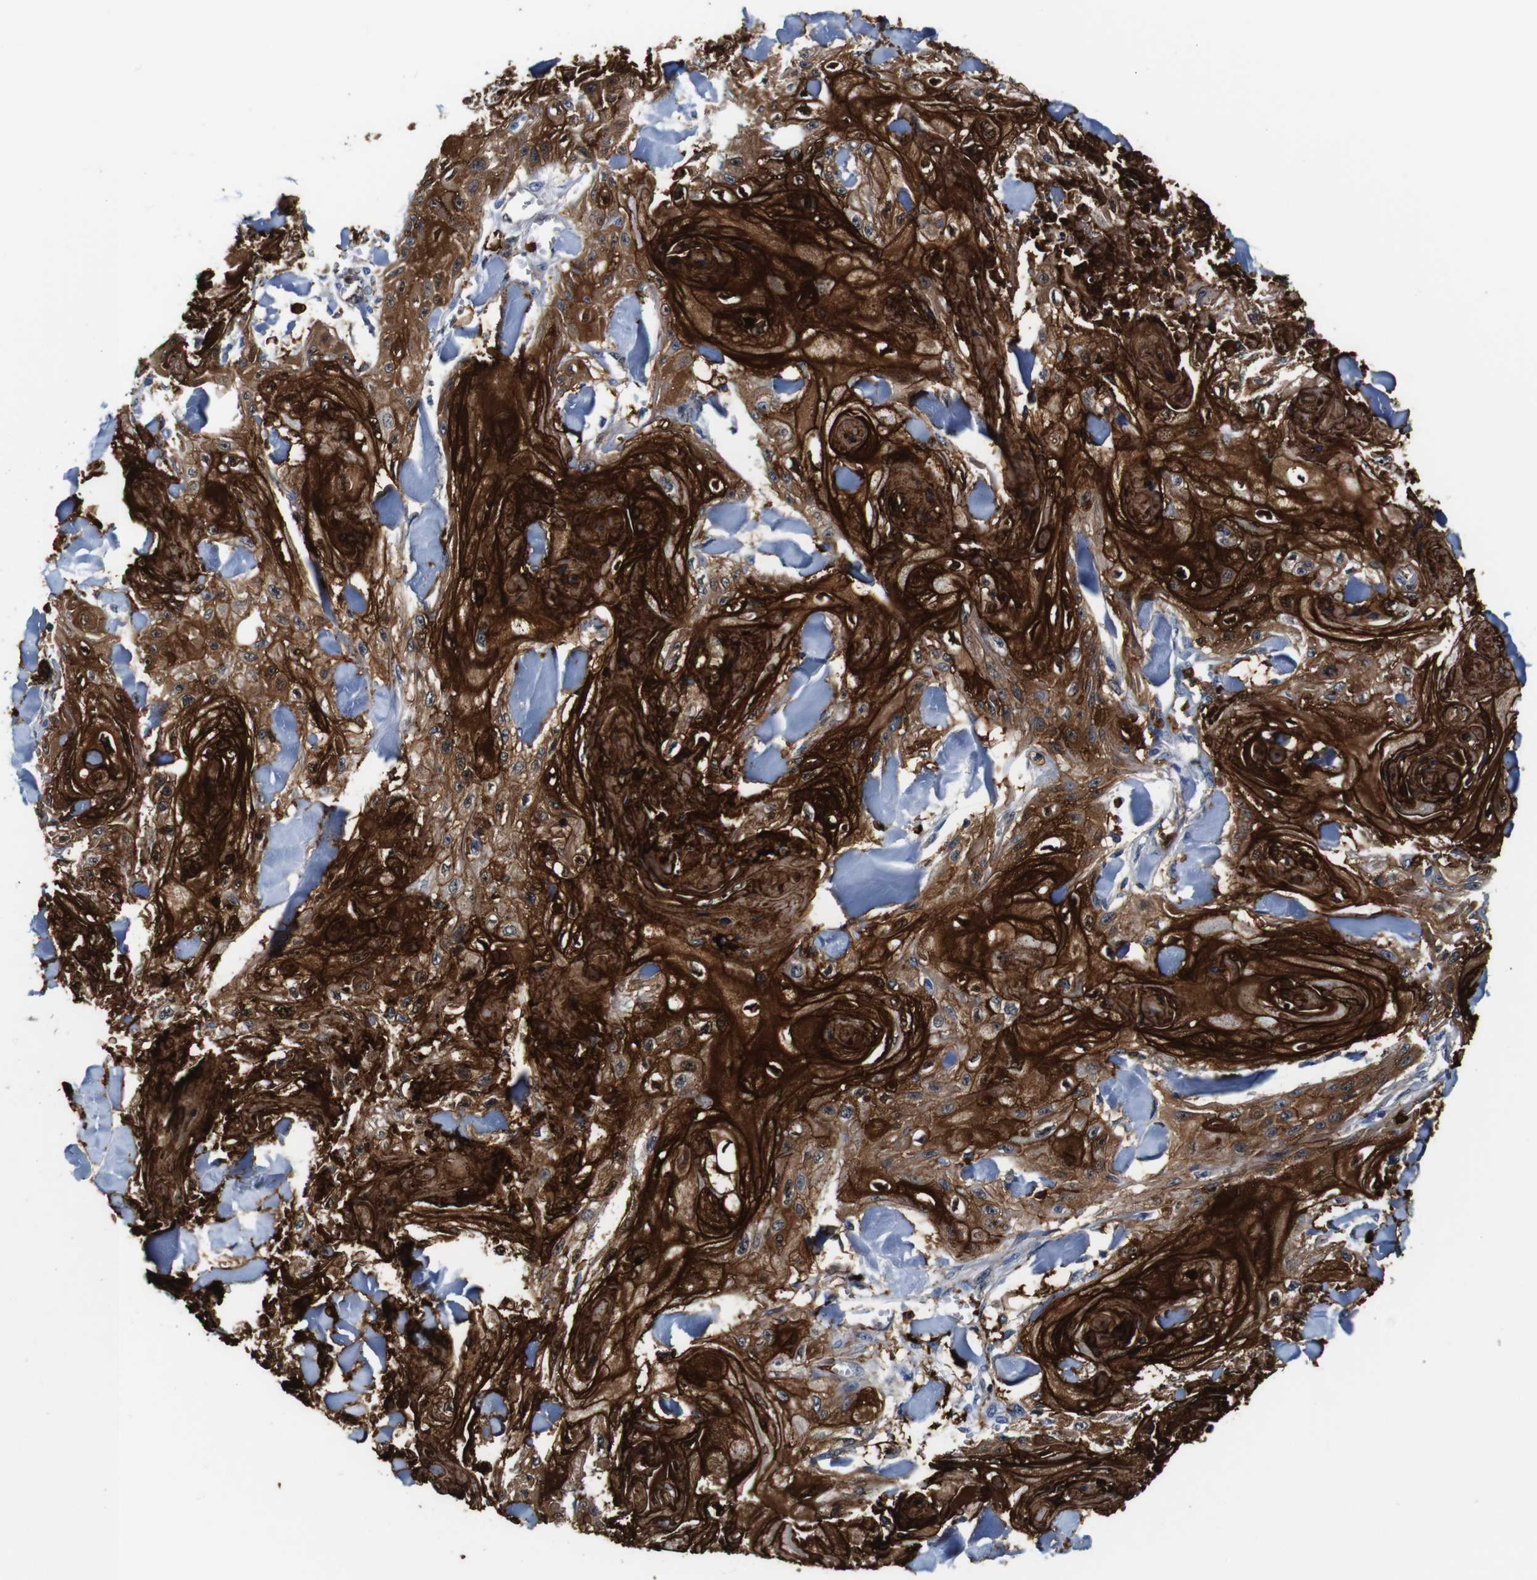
{"staining": {"intensity": "strong", "quantity": ">75%", "location": "cytoplasmic/membranous,nuclear"}, "tissue": "skin cancer", "cell_type": "Tumor cells", "image_type": "cancer", "snomed": [{"axis": "morphology", "description": "Squamous cell carcinoma, NOS"}, {"axis": "topography", "description": "Skin"}], "caption": "Immunohistochemical staining of human skin cancer displays high levels of strong cytoplasmic/membranous and nuclear protein positivity in approximately >75% of tumor cells. The staining was performed using DAB (3,3'-diaminobenzidine) to visualize the protein expression in brown, while the nuclei were stained in blue with hematoxylin (Magnification: 20x).", "gene": "ANXA1", "patient": {"sex": "male", "age": 74}}